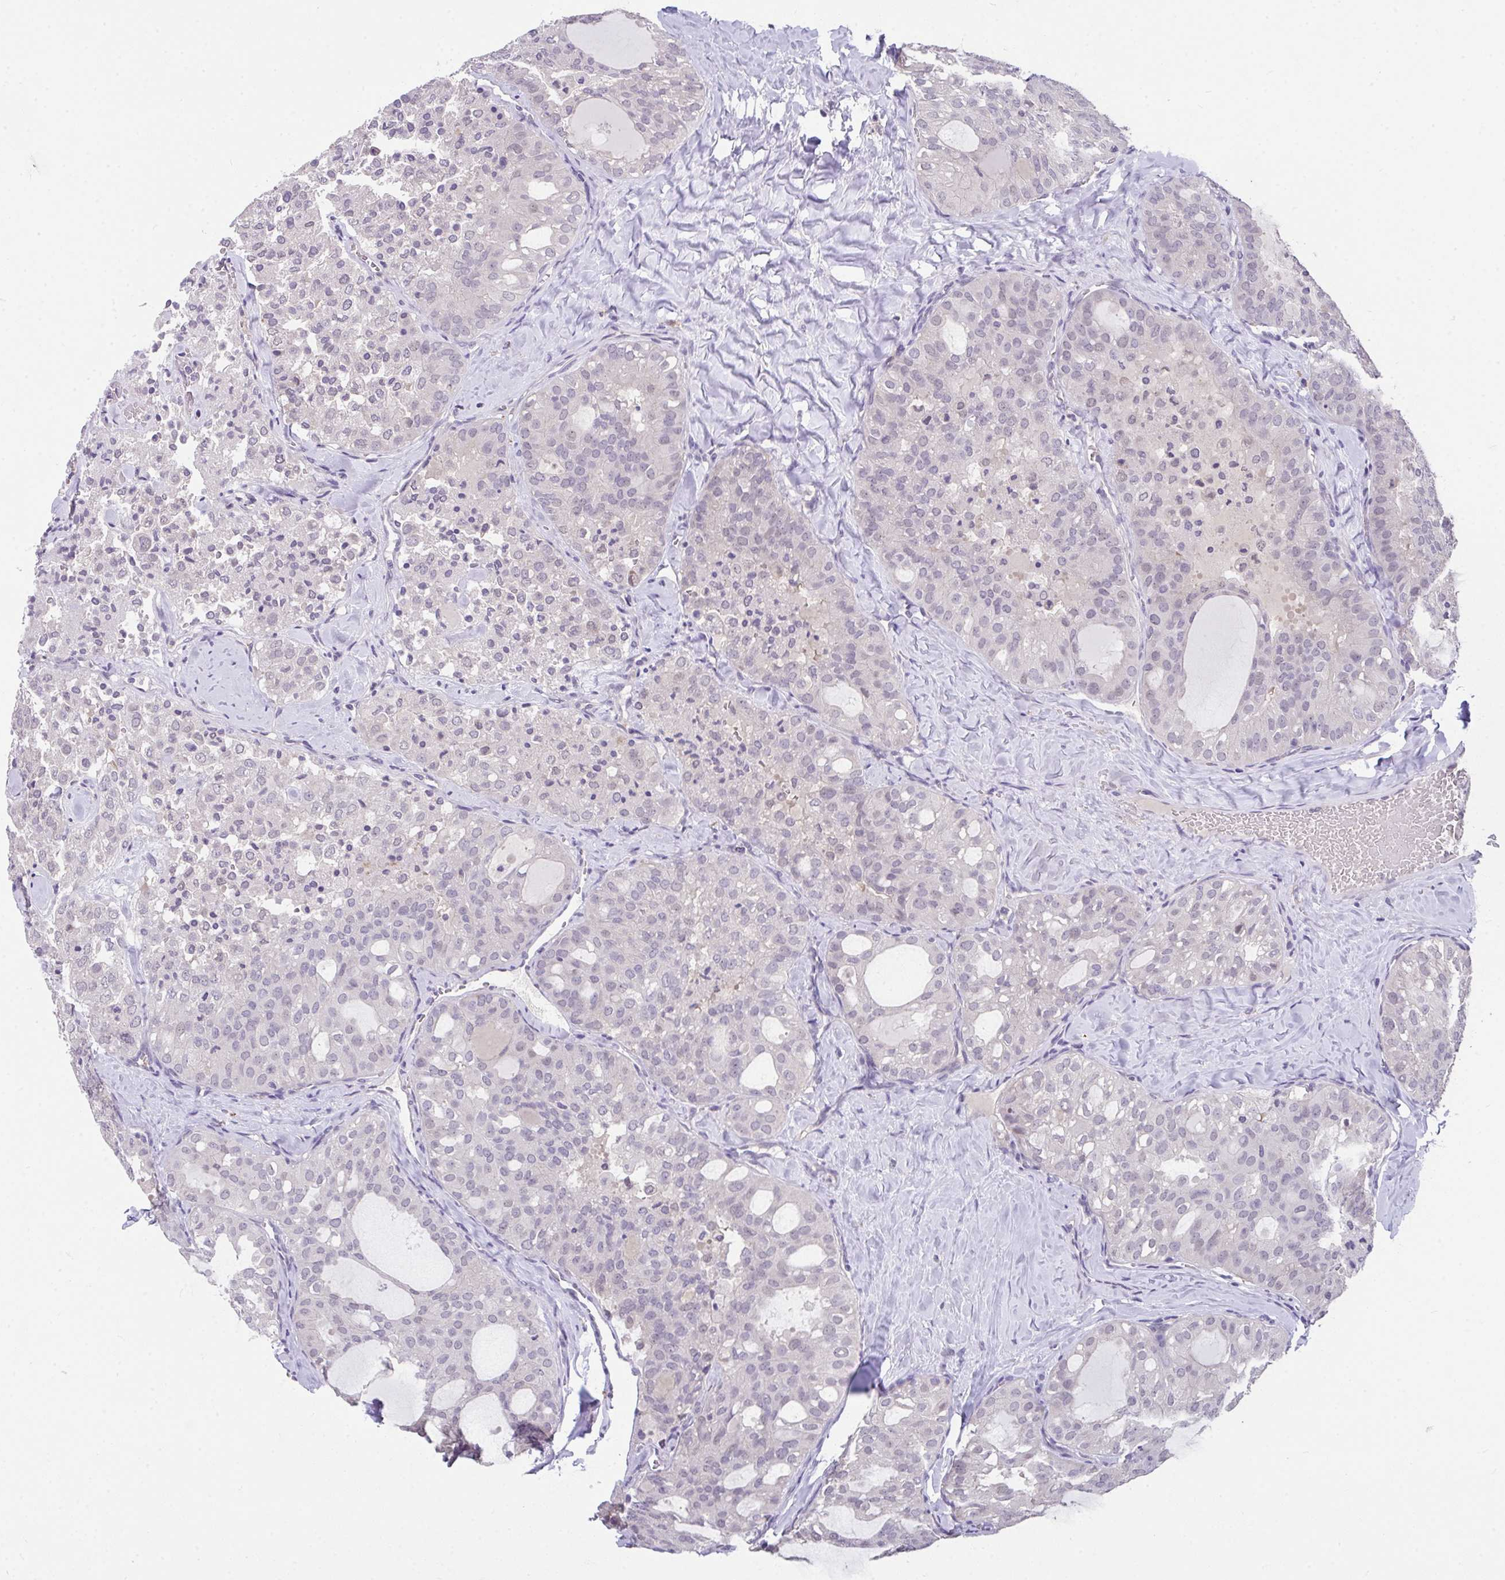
{"staining": {"intensity": "negative", "quantity": "none", "location": "none"}, "tissue": "thyroid cancer", "cell_type": "Tumor cells", "image_type": "cancer", "snomed": [{"axis": "morphology", "description": "Follicular adenoma carcinoma, NOS"}, {"axis": "topography", "description": "Thyroid gland"}], "caption": "Thyroid cancer (follicular adenoma carcinoma) was stained to show a protein in brown. There is no significant expression in tumor cells.", "gene": "GLTPD2", "patient": {"sex": "male", "age": 75}}